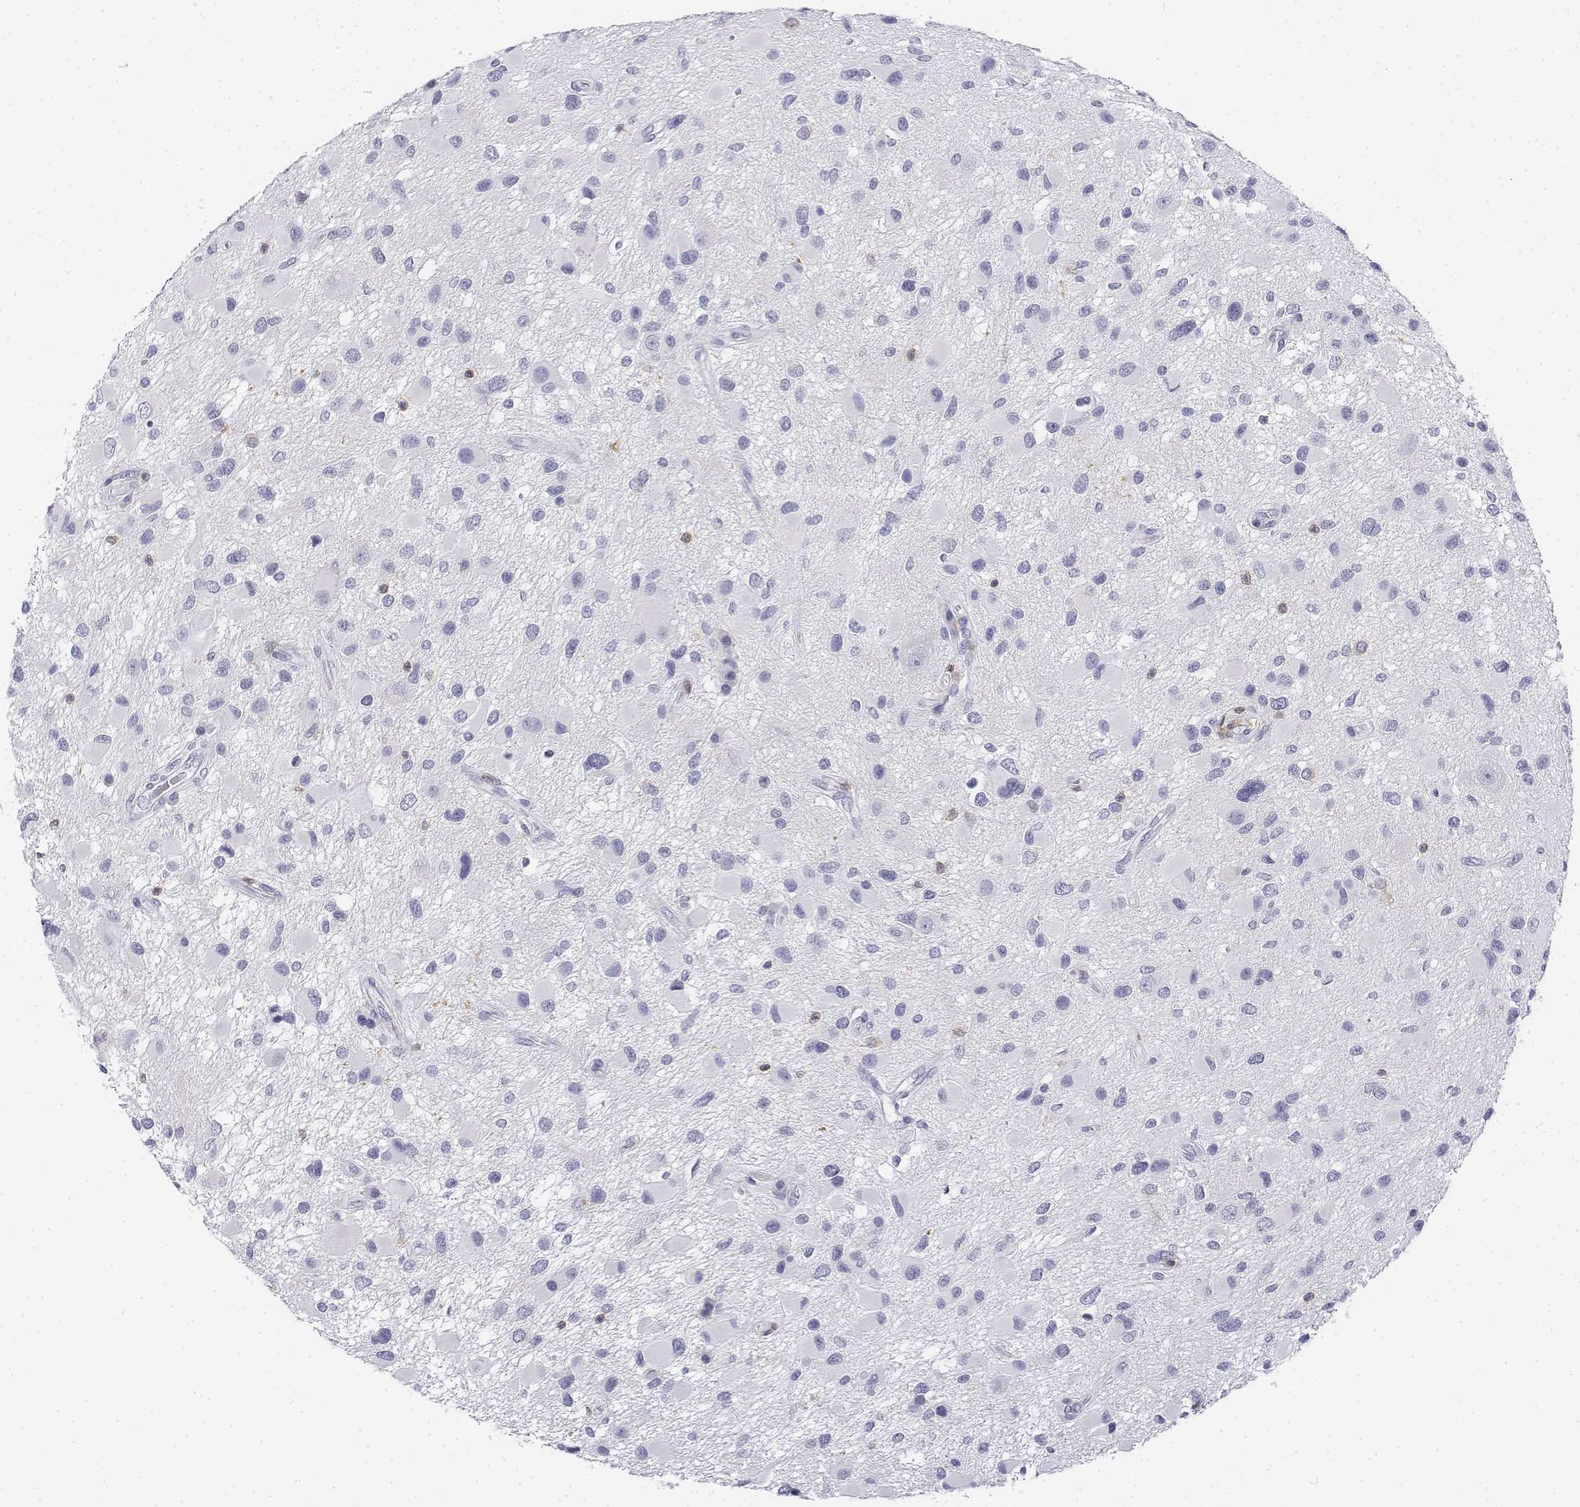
{"staining": {"intensity": "negative", "quantity": "none", "location": "none"}, "tissue": "glioma", "cell_type": "Tumor cells", "image_type": "cancer", "snomed": [{"axis": "morphology", "description": "Glioma, malignant, Low grade"}, {"axis": "topography", "description": "Brain"}], "caption": "Histopathology image shows no protein expression in tumor cells of low-grade glioma (malignant) tissue.", "gene": "CD3E", "patient": {"sex": "female", "age": 32}}